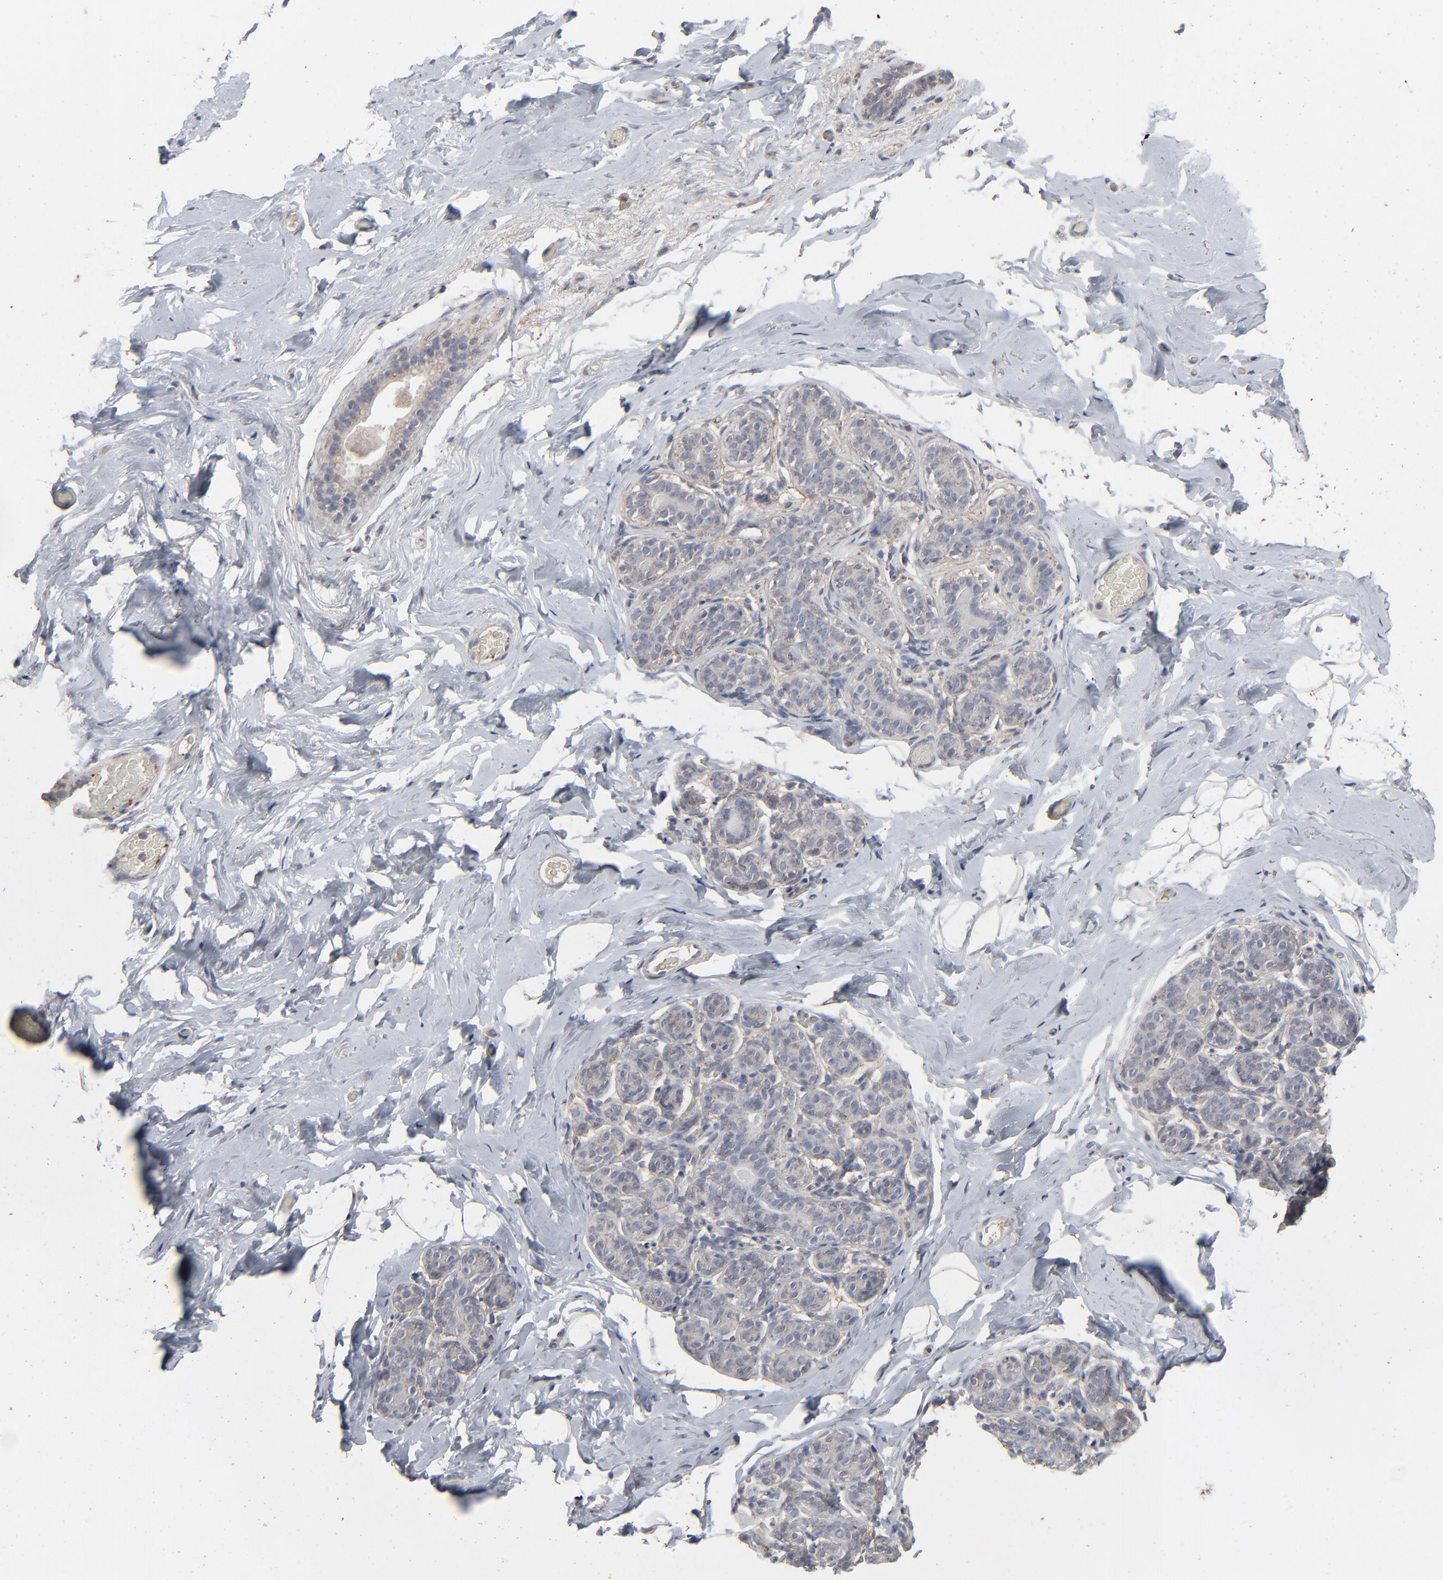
{"staining": {"intensity": "negative", "quantity": "none", "location": "none"}, "tissue": "breast", "cell_type": "Adipocytes", "image_type": "normal", "snomed": [{"axis": "morphology", "description": "Normal tissue, NOS"}, {"axis": "topography", "description": "Breast"}, {"axis": "topography", "description": "Soft tissue"}], "caption": "Immunohistochemistry of benign human breast displays no expression in adipocytes.", "gene": "JAM3", "patient": {"sex": "female", "age": 75}}